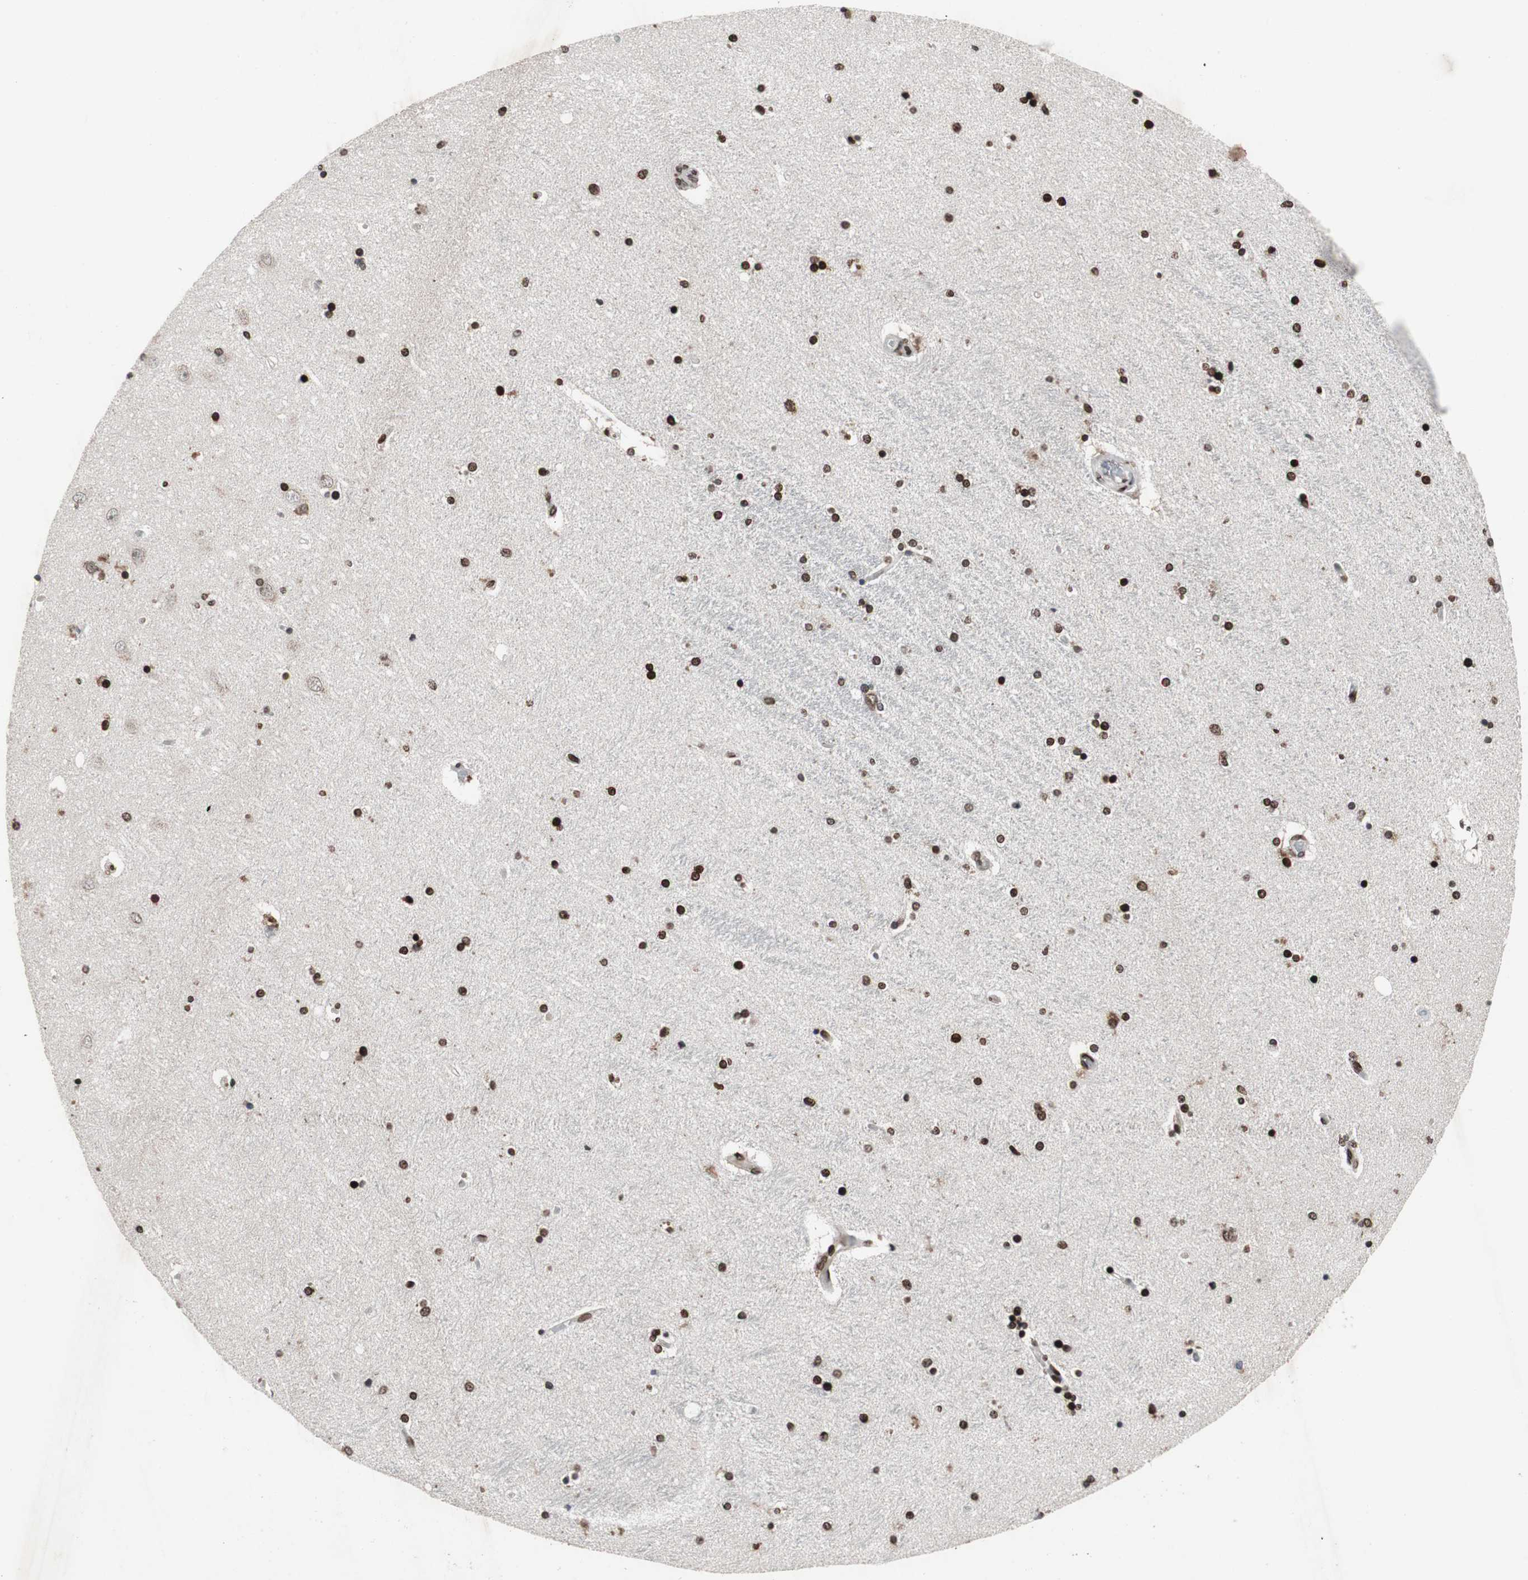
{"staining": {"intensity": "moderate", "quantity": ">75%", "location": "nuclear"}, "tissue": "hippocampus", "cell_type": "Glial cells", "image_type": "normal", "snomed": [{"axis": "morphology", "description": "Normal tissue, NOS"}, {"axis": "topography", "description": "Hippocampus"}], "caption": "Protein expression analysis of normal hippocampus demonstrates moderate nuclear positivity in approximately >75% of glial cells. (DAB IHC with brightfield microscopy, high magnification).", "gene": "MUTYH", "patient": {"sex": "female", "age": 54}}